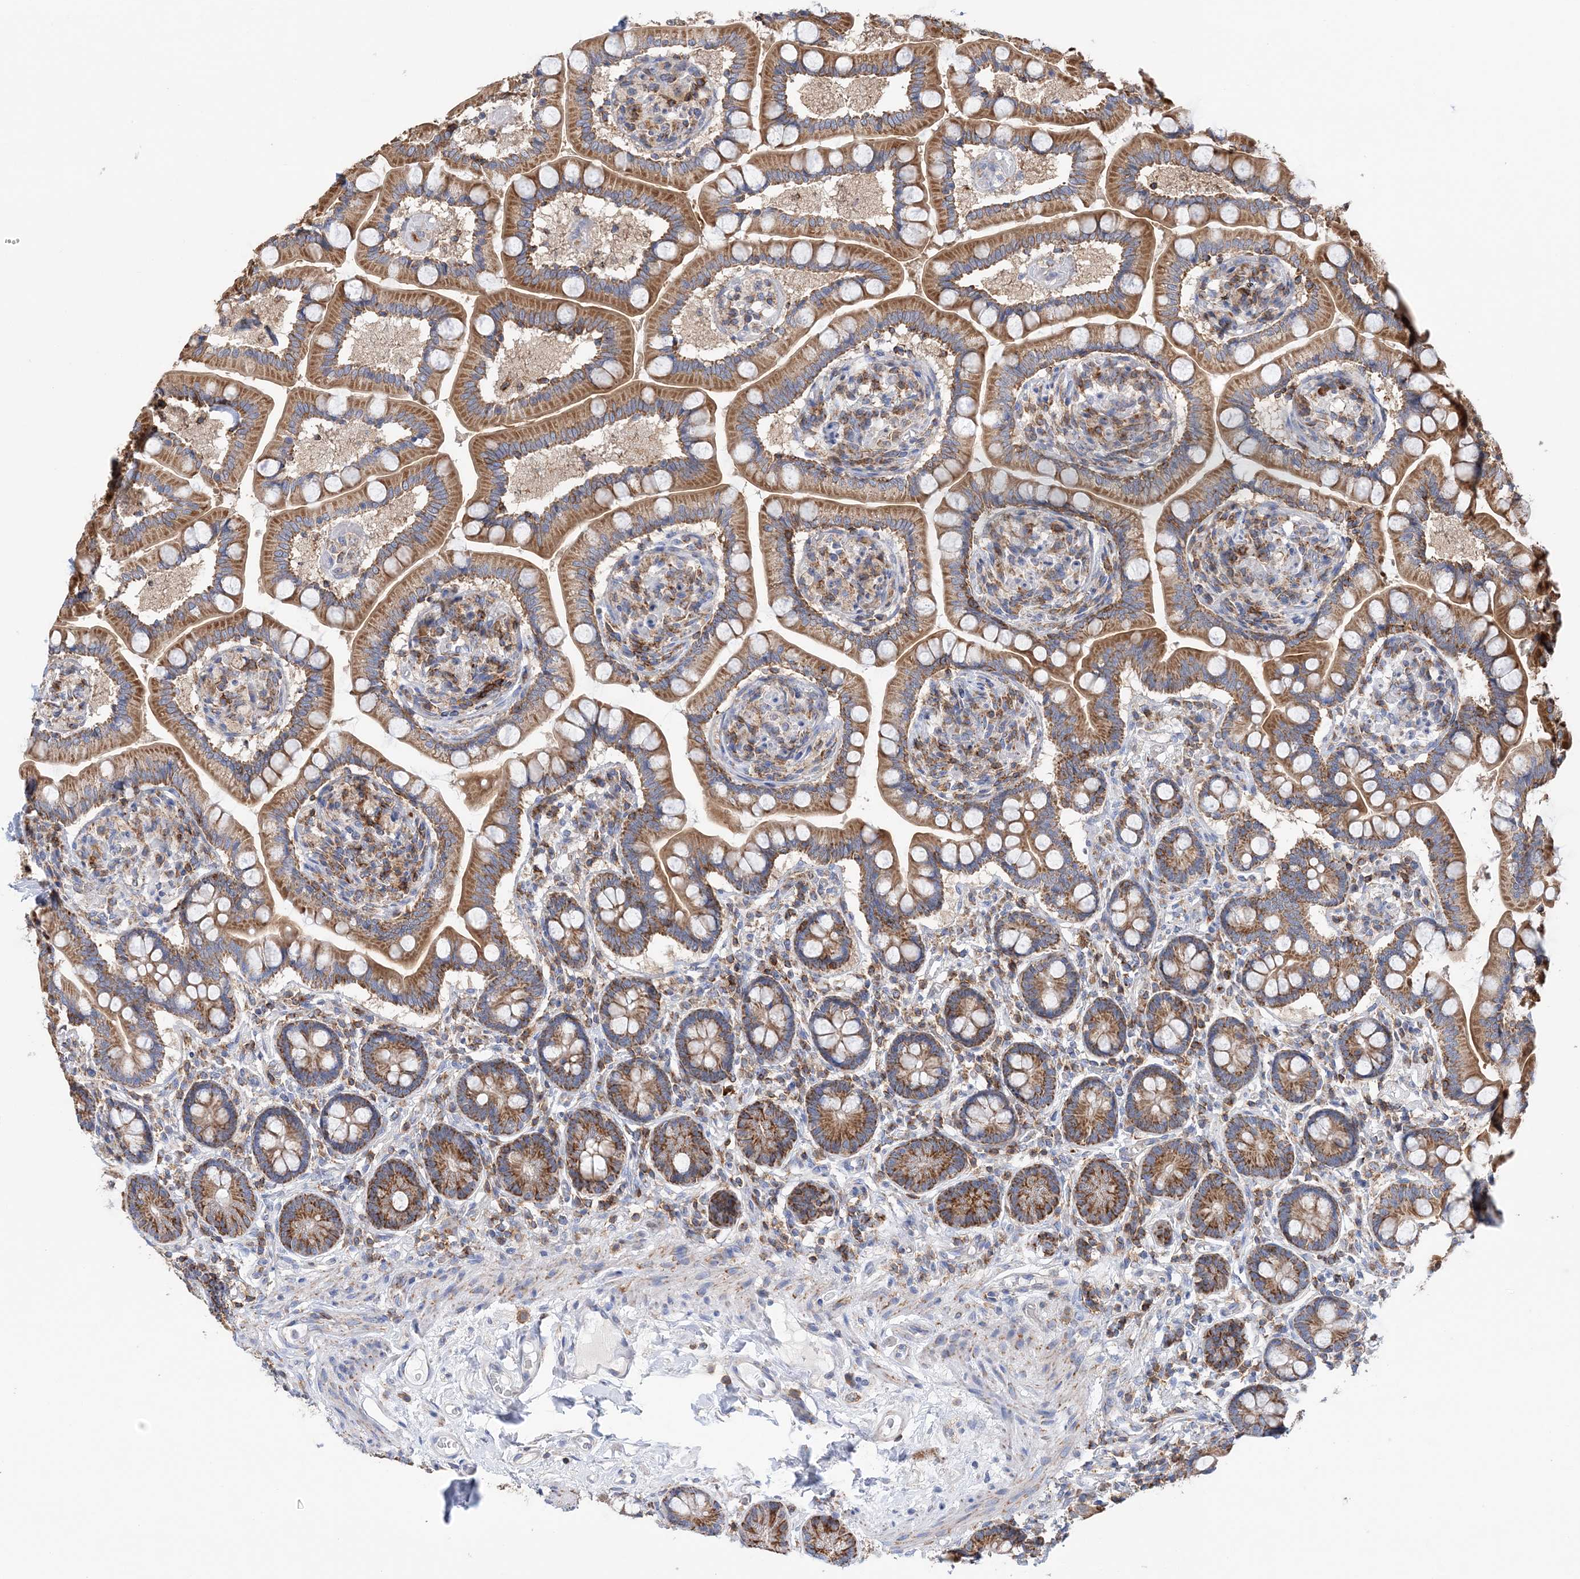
{"staining": {"intensity": "moderate", "quantity": ">75%", "location": "cytoplasmic/membranous"}, "tissue": "small intestine", "cell_type": "Glandular cells", "image_type": "normal", "snomed": [{"axis": "morphology", "description": "Normal tissue, NOS"}, {"axis": "topography", "description": "Small intestine"}], "caption": "Brown immunohistochemical staining in benign small intestine reveals moderate cytoplasmic/membranous positivity in approximately >75% of glandular cells. The staining was performed using DAB to visualize the protein expression in brown, while the nuclei were stained in blue with hematoxylin (Magnification: 20x).", "gene": "TTC32", "patient": {"sex": "female", "age": 64}}